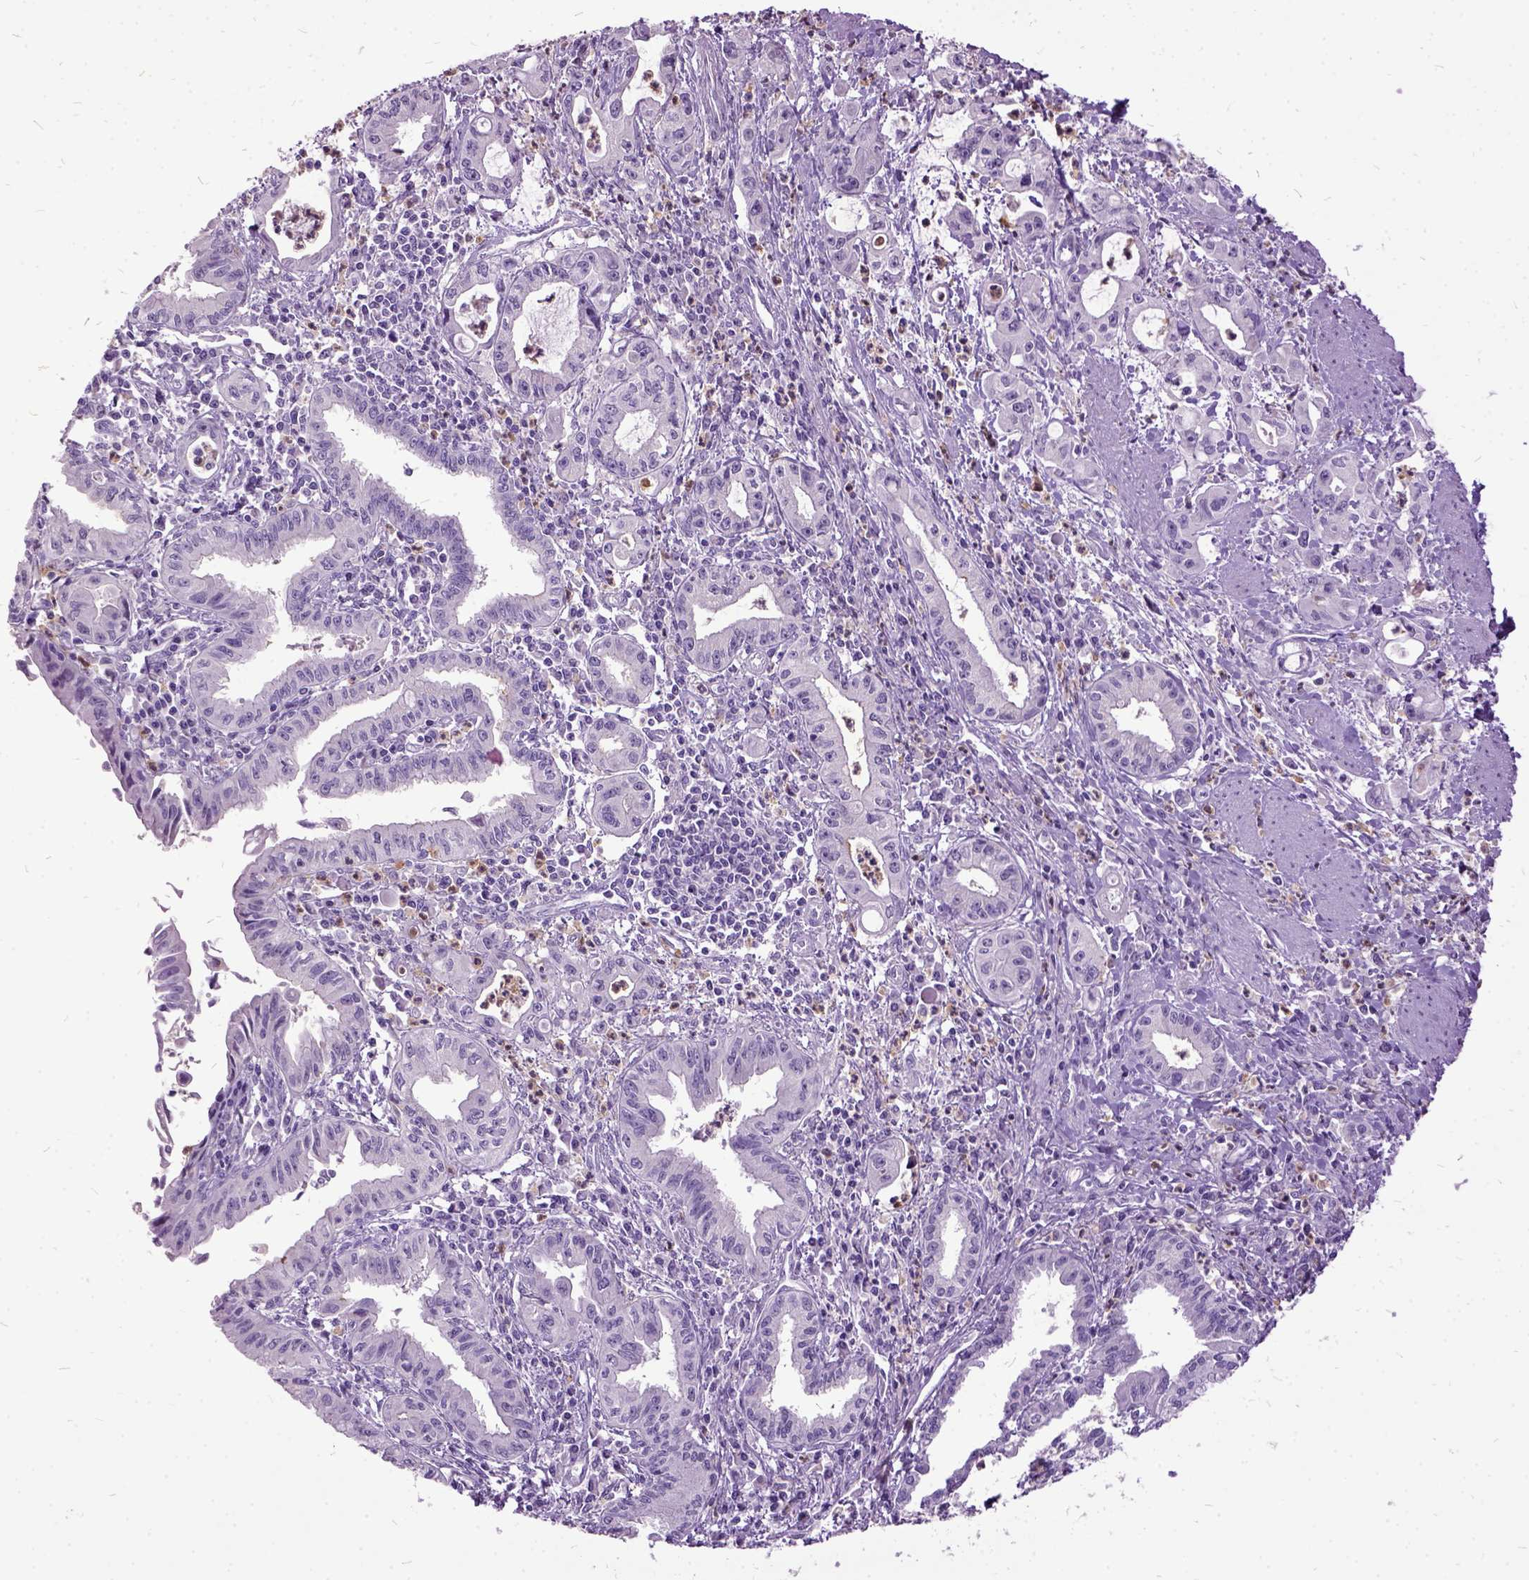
{"staining": {"intensity": "negative", "quantity": "none", "location": "none"}, "tissue": "pancreatic cancer", "cell_type": "Tumor cells", "image_type": "cancer", "snomed": [{"axis": "morphology", "description": "Adenocarcinoma, NOS"}, {"axis": "topography", "description": "Pancreas"}], "caption": "DAB immunohistochemical staining of pancreatic adenocarcinoma exhibits no significant staining in tumor cells.", "gene": "MME", "patient": {"sex": "male", "age": 72}}